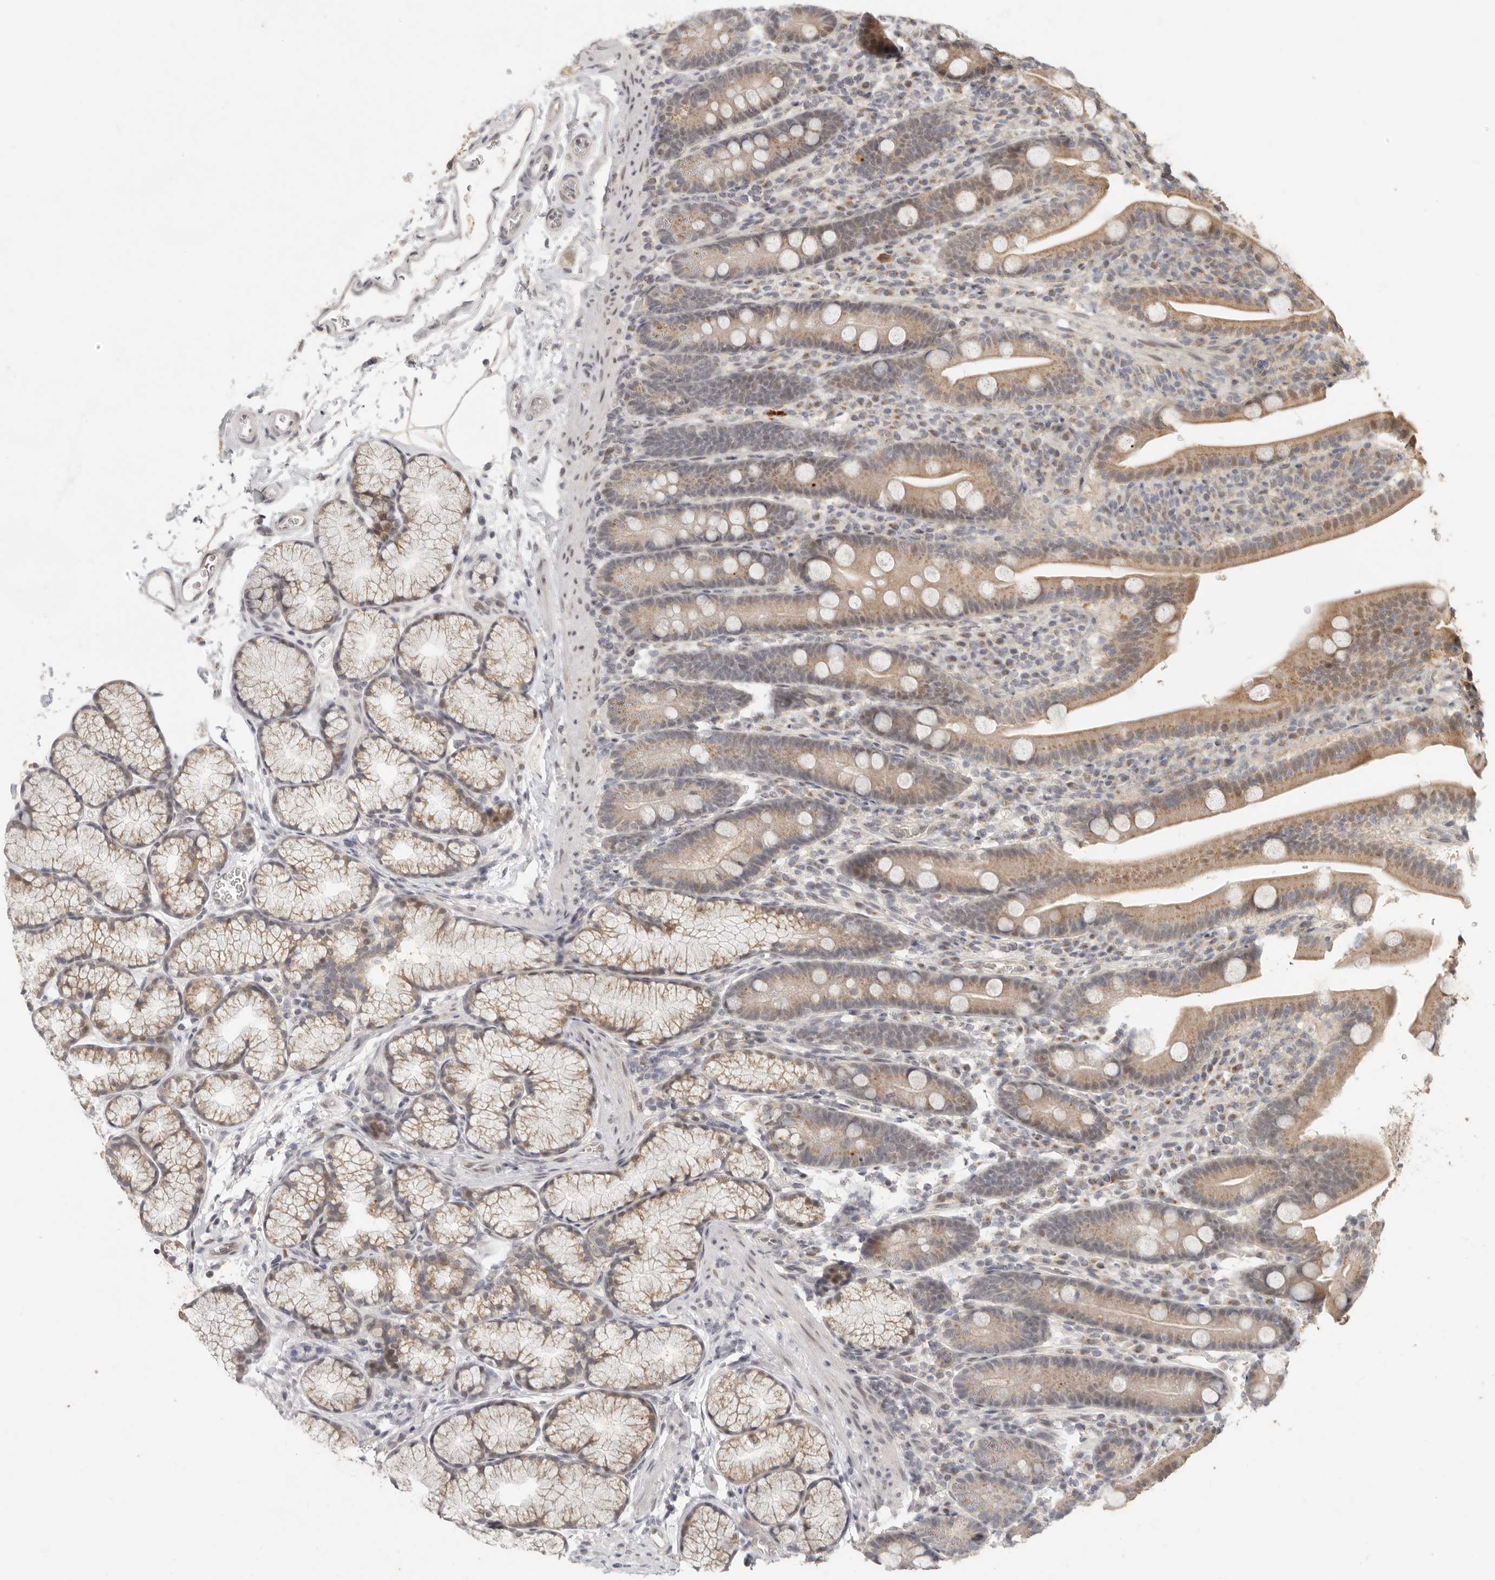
{"staining": {"intensity": "moderate", "quantity": ">75%", "location": "cytoplasmic/membranous,nuclear"}, "tissue": "duodenum", "cell_type": "Glandular cells", "image_type": "normal", "snomed": [{"axis": "morphology", "description": "Normal tissue, NOS"}, {"axis": "topography", "description": "Duodenum"}], "caption": "This is an image of immunohistochemistry (IHC) staining of normal duodenum, which shows moderate staining in the cytoplasmic/membranous,nuclear of glandular cells.", "gene": "LRRC75A", "patient": {"sex": "male", "age": 35}}